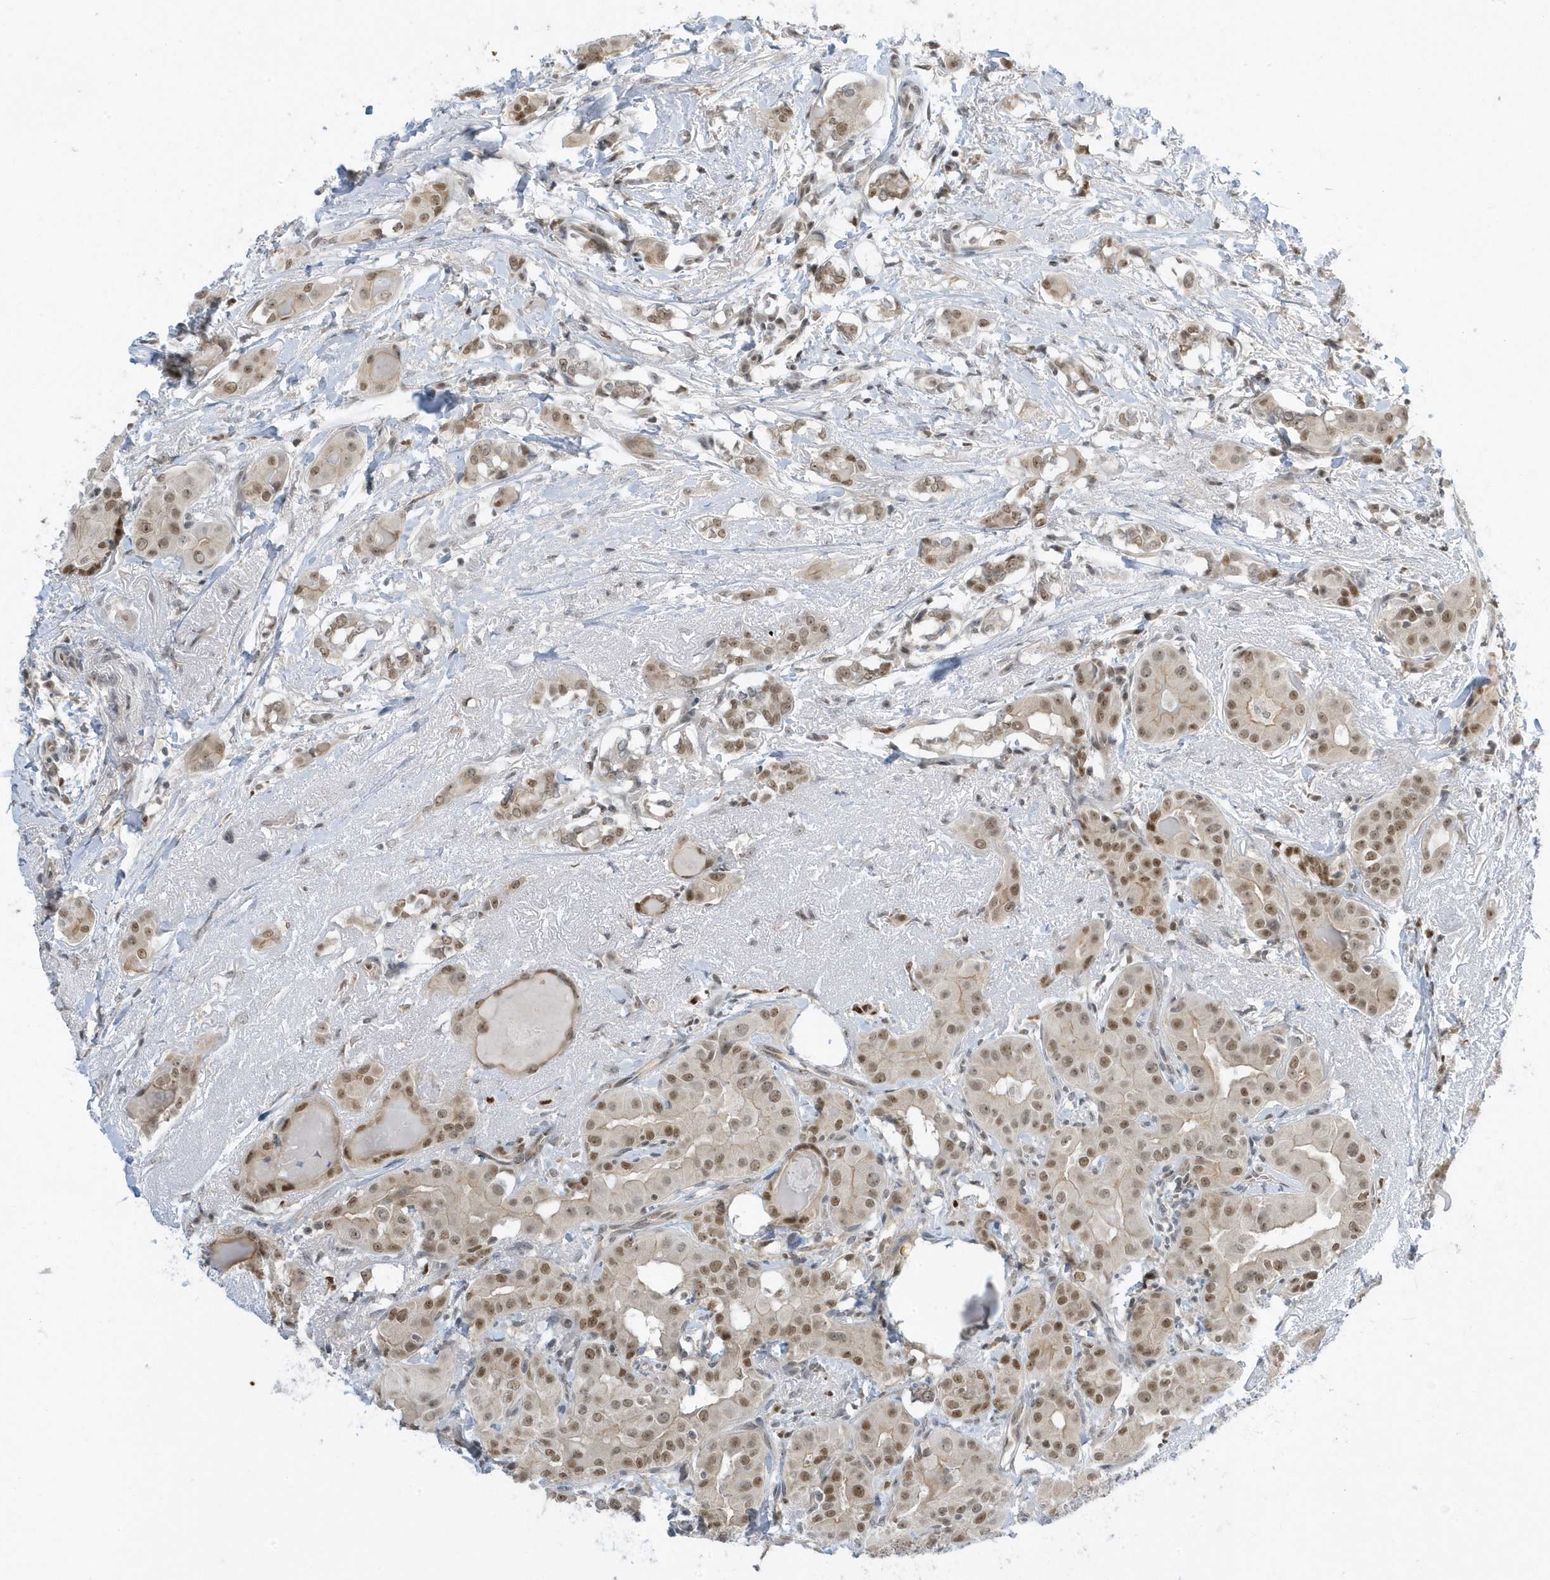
{"staining": {"intensity": "moderate", "quantity": ">75%", "location": "nuclear"}, "tissue": "thyroid cancer", "cell_type": "Tumor cells", "image_type": "cancer", "snomed": [{"axis": "morphology", "description": "Papillary adenocarcinoma, NOS"}, {"axis": "topography", "description": "Thyroid gland"}], "caption": "Papillary adenocarcinoma (thyroid) stained with a brown dye reveals moderate nuclear positive staining in about >75% of tumor cells.", "gene": "ZNF740", "patient": {"sex": "male", "age": 33}}